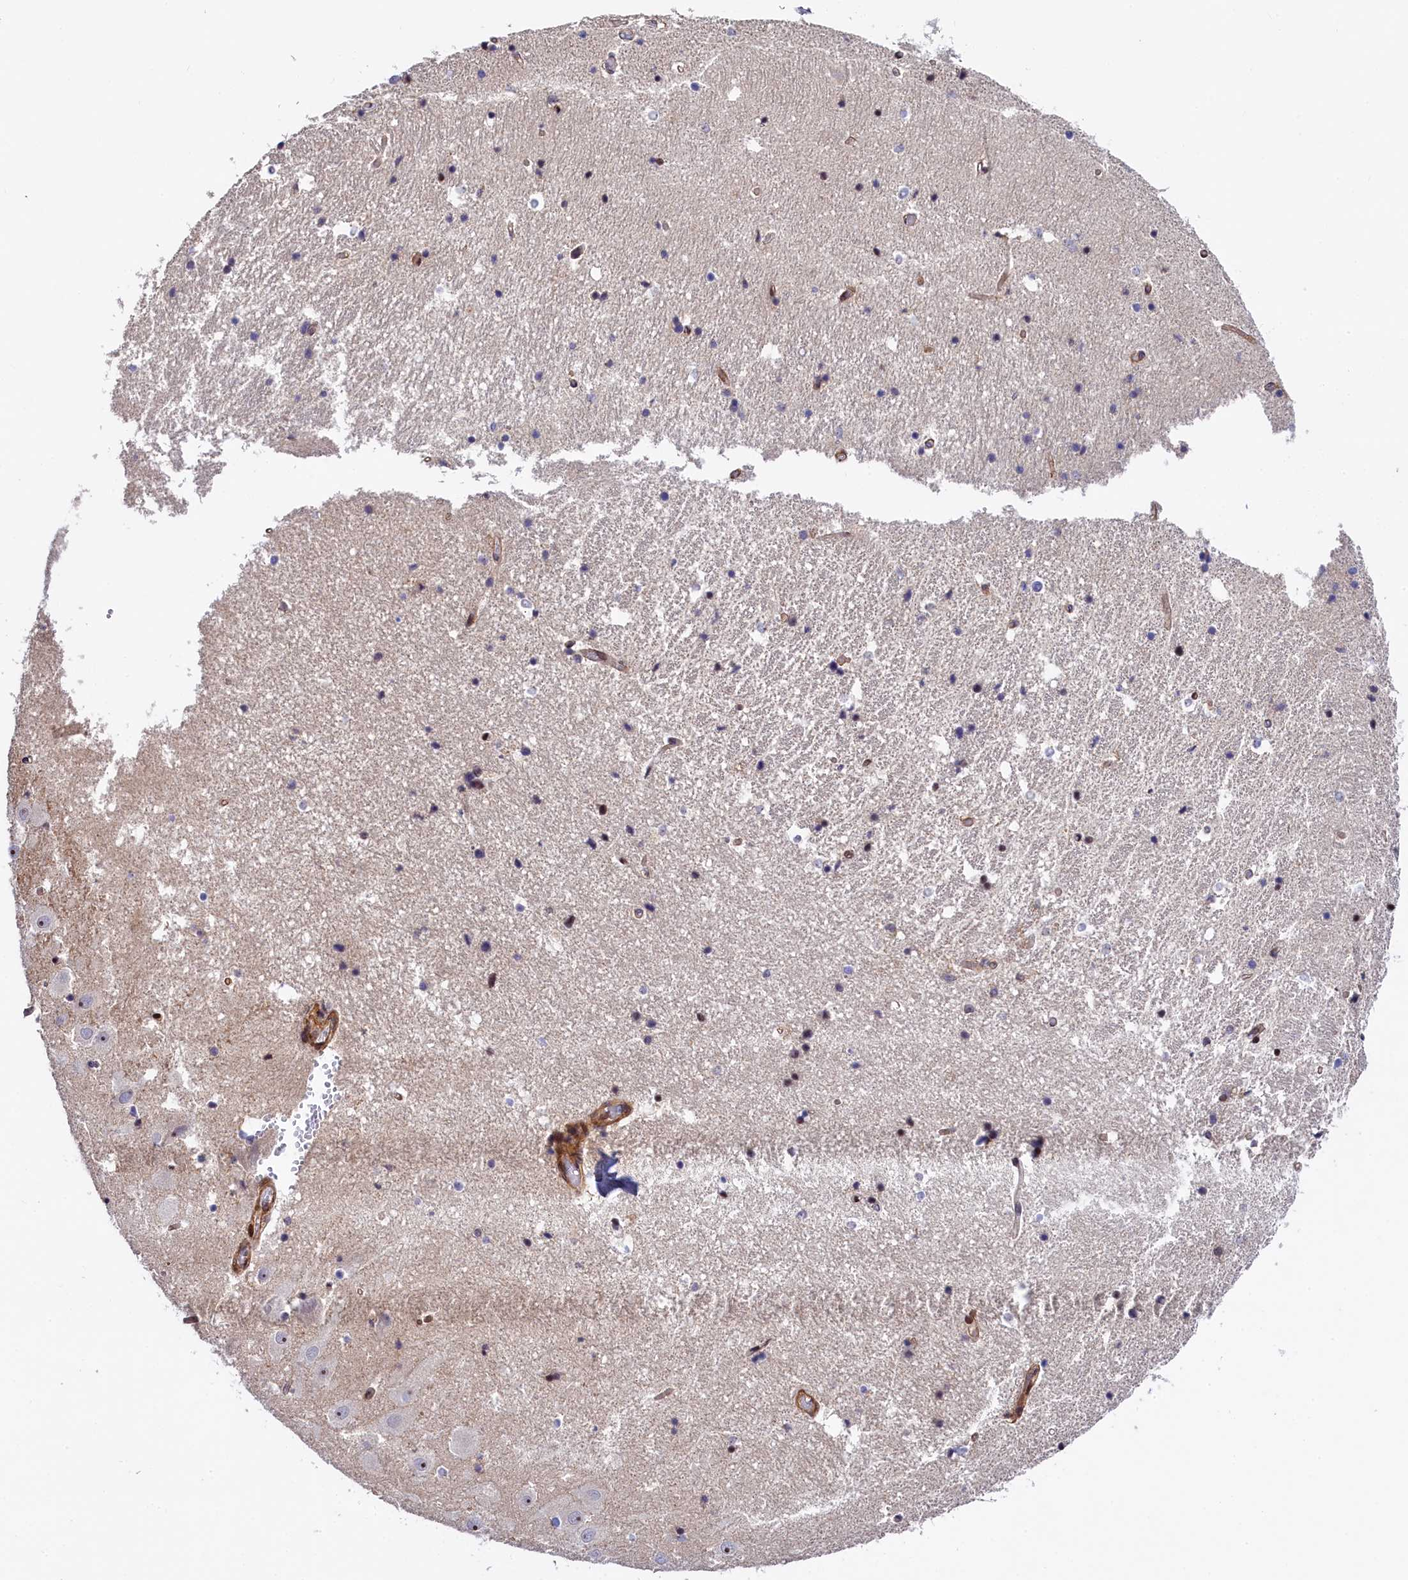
{"staining": {"intensity": "negative", "quantity": "none", "location": "none"}, "tissue": "hippocampus", "cell_type": "Glial cells", "image_type": "normal", "snomed": [{"axis": "morphology", "description": "Normal tissue, NOS"}, {"axis": "topography", "description": "Hippocampus"}], "caption": "The immunohistochemistry (IHC) histopathology image has no significant expression in glial cells of hippocampus.", "gene": "TGDS", "patient": {"sex": "female", "age": 52}}